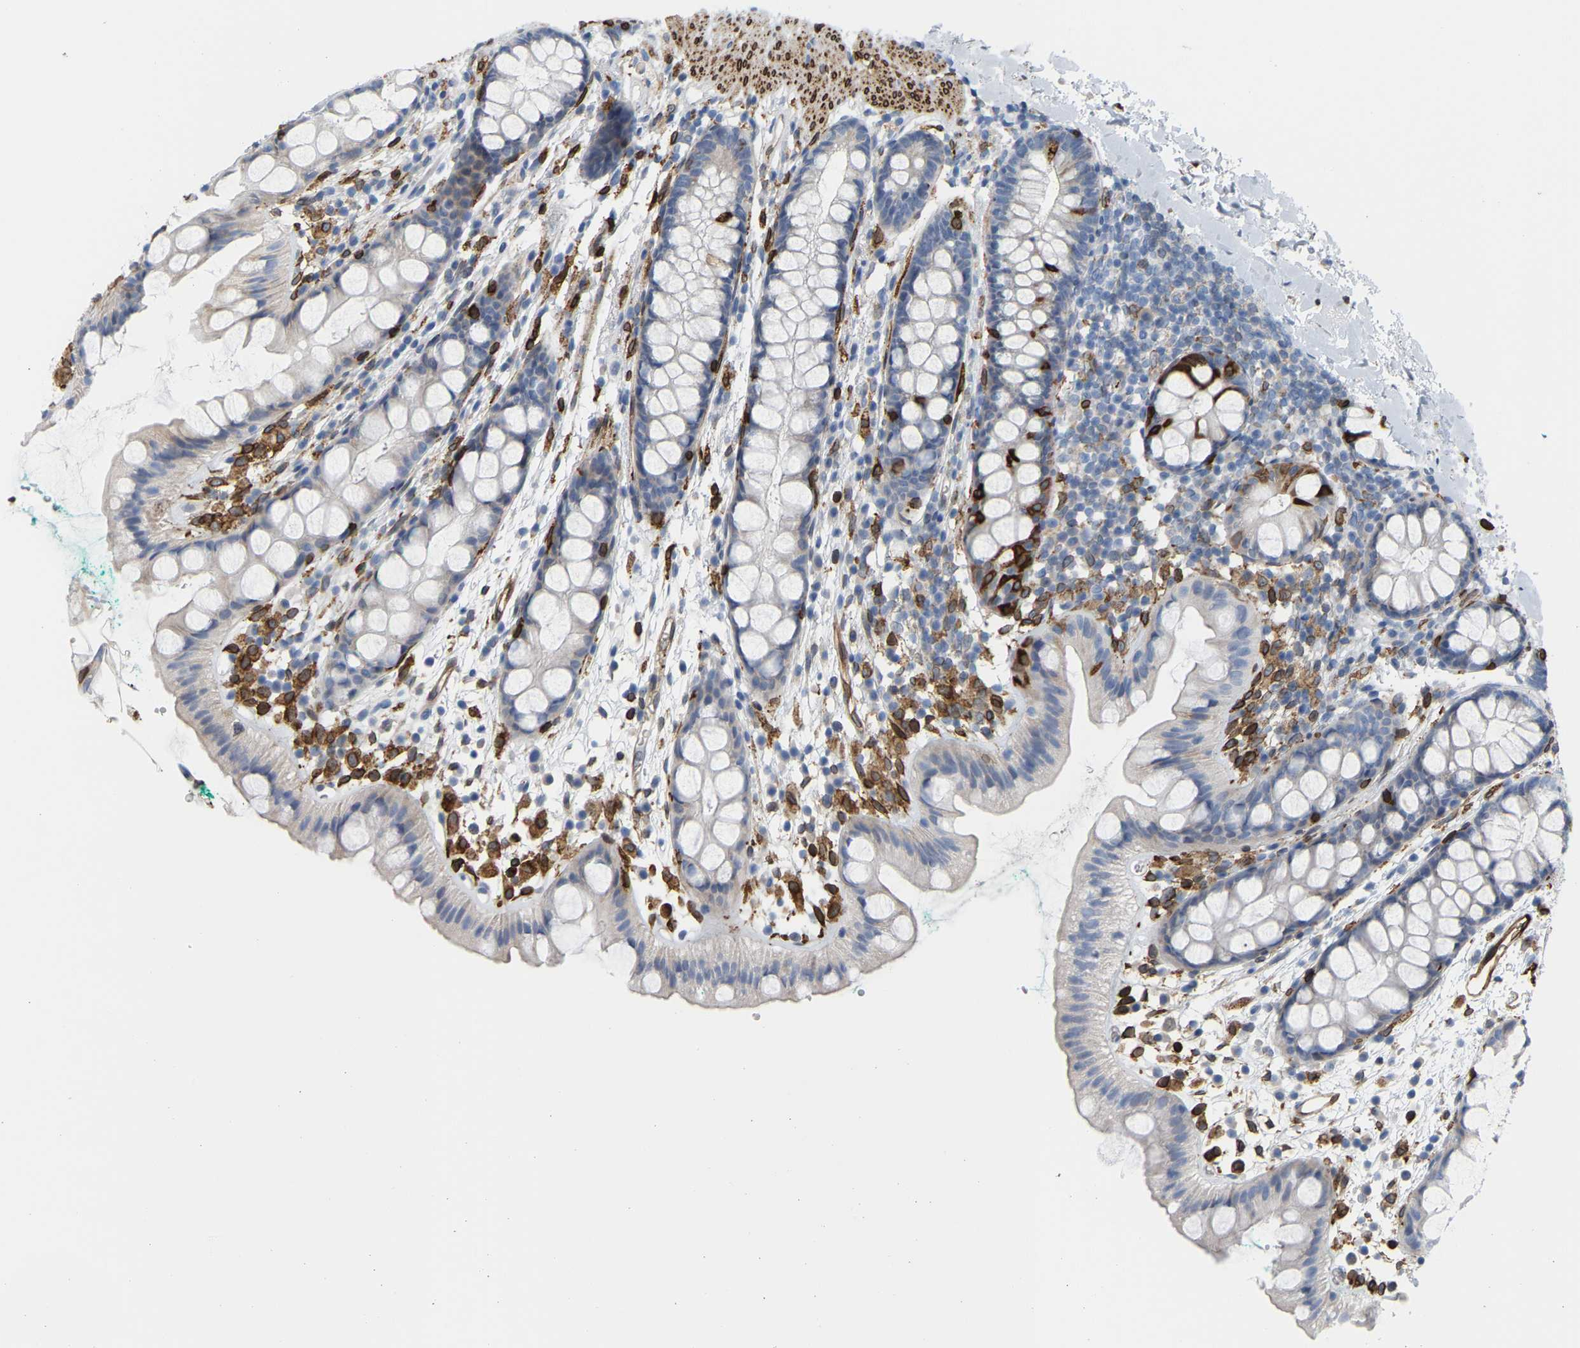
{"staining": {"intensity": "negative", "quantity": "none", "location": "none"}, "tissue": "rectum", "cell_type": "Glandular cells", "image_type": "normal", "snomed": [{"axis": "morphology", "description": "Normal tissue, NOS"}, {"axis": "topography", "description": "Rectum"}], "caption": "A high-resolution histopathology image shows IHC staining of normal rectum, which displays no significant staining in glandular cells.", "gene": "PTGS1", "patient": {"sex": "female", "age": 65}}